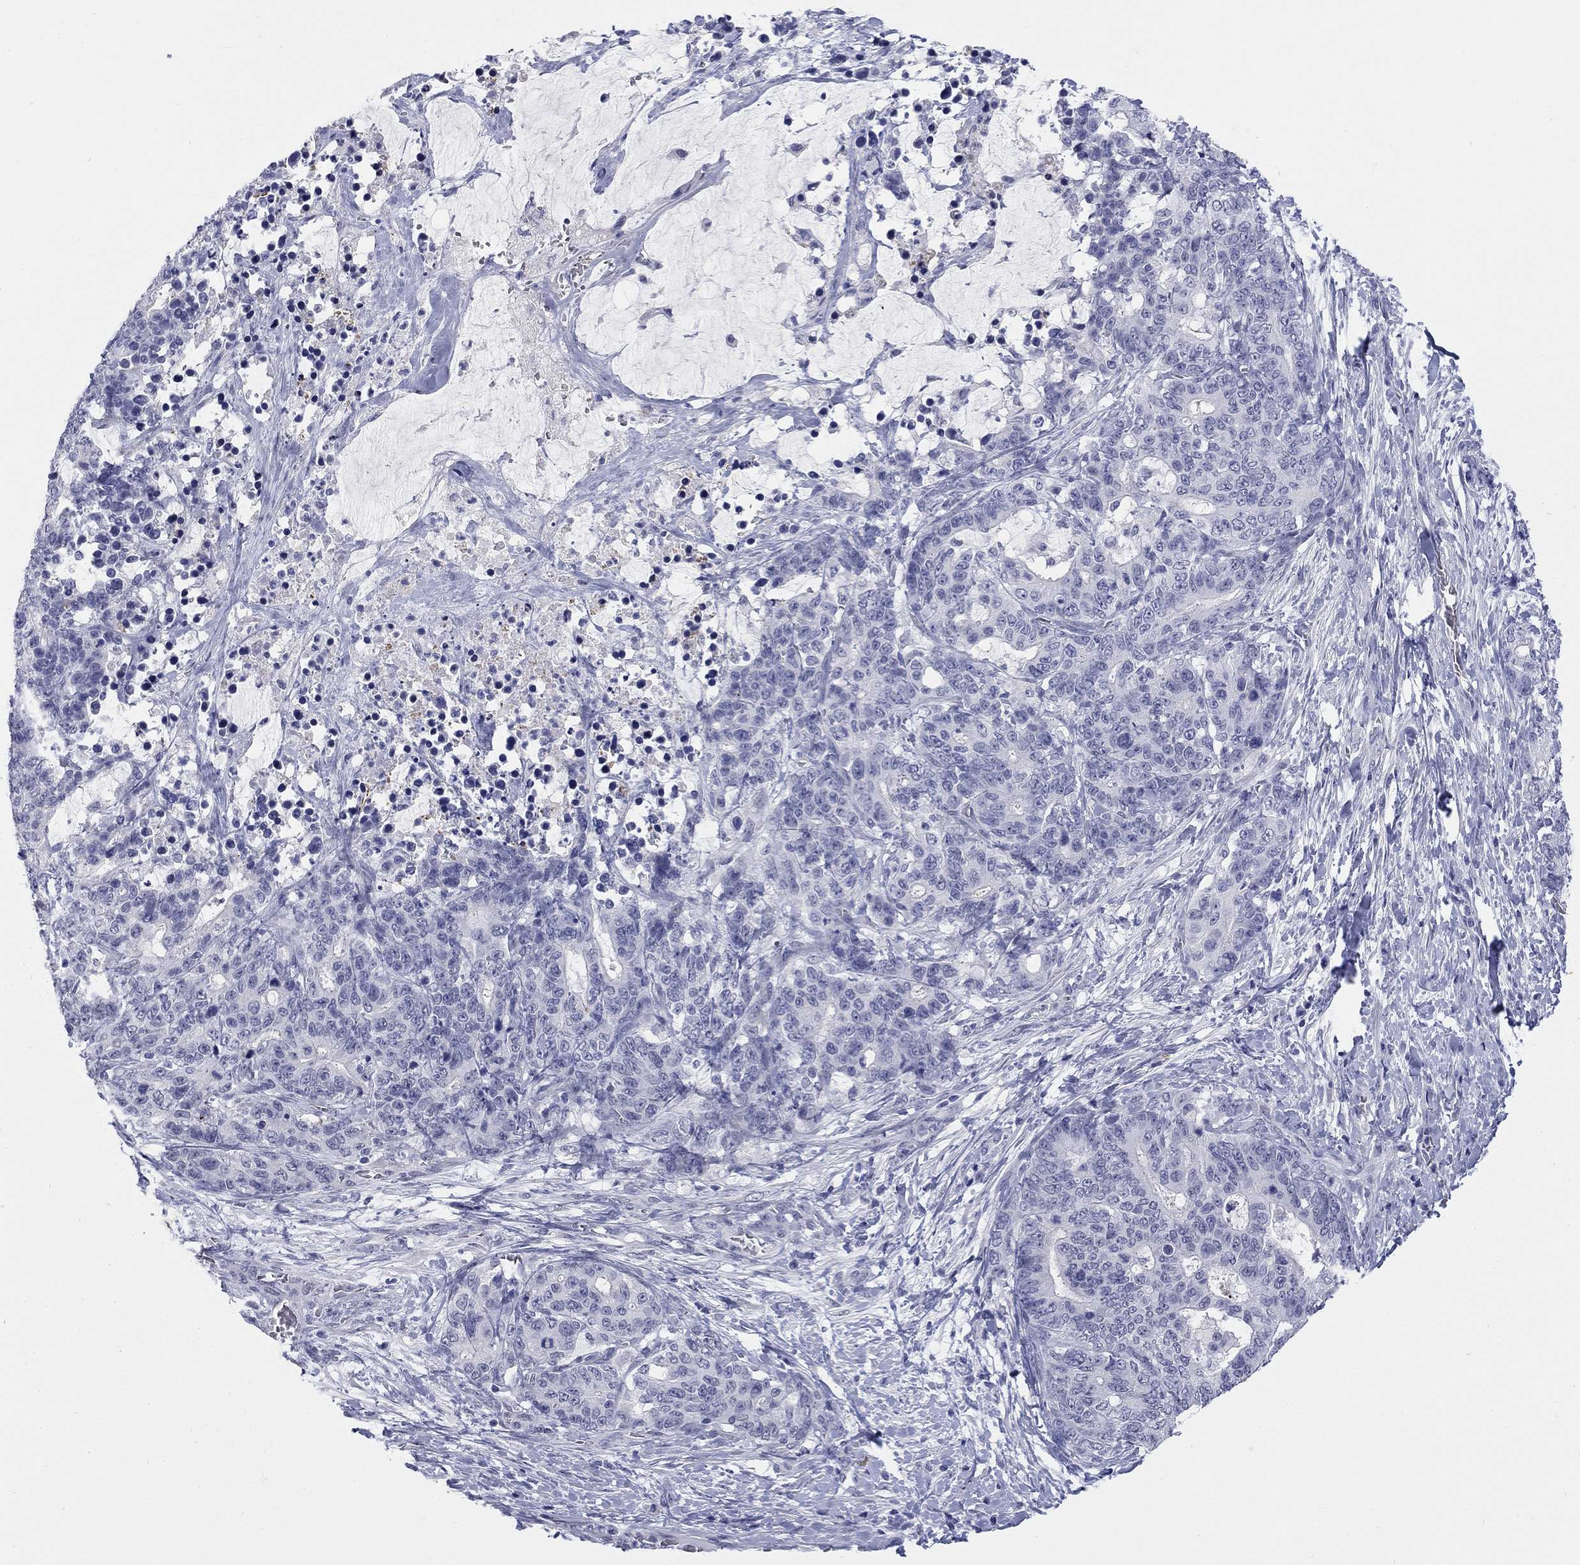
{"staining": {"intensity": "negative", "quantity": "none", "location": "none"}, "tissue": "stomach cancer", "cell_type": "Tumor cells", "image_type": "cancer", "snomed": [{"axis": "morphology", "description": "Normal tissue, NOS"}, {"axis": "morphology", "description": "Adenocarcinoma, NOS"}, {"axis": "topography", "description": "Stomach"}], "caption": "Tumor cells are negative for protein expression in human stomach cancer (adenocarcinoma).", "gene": "ECEL1", "patient": {"sex": "female", "age": 64}}